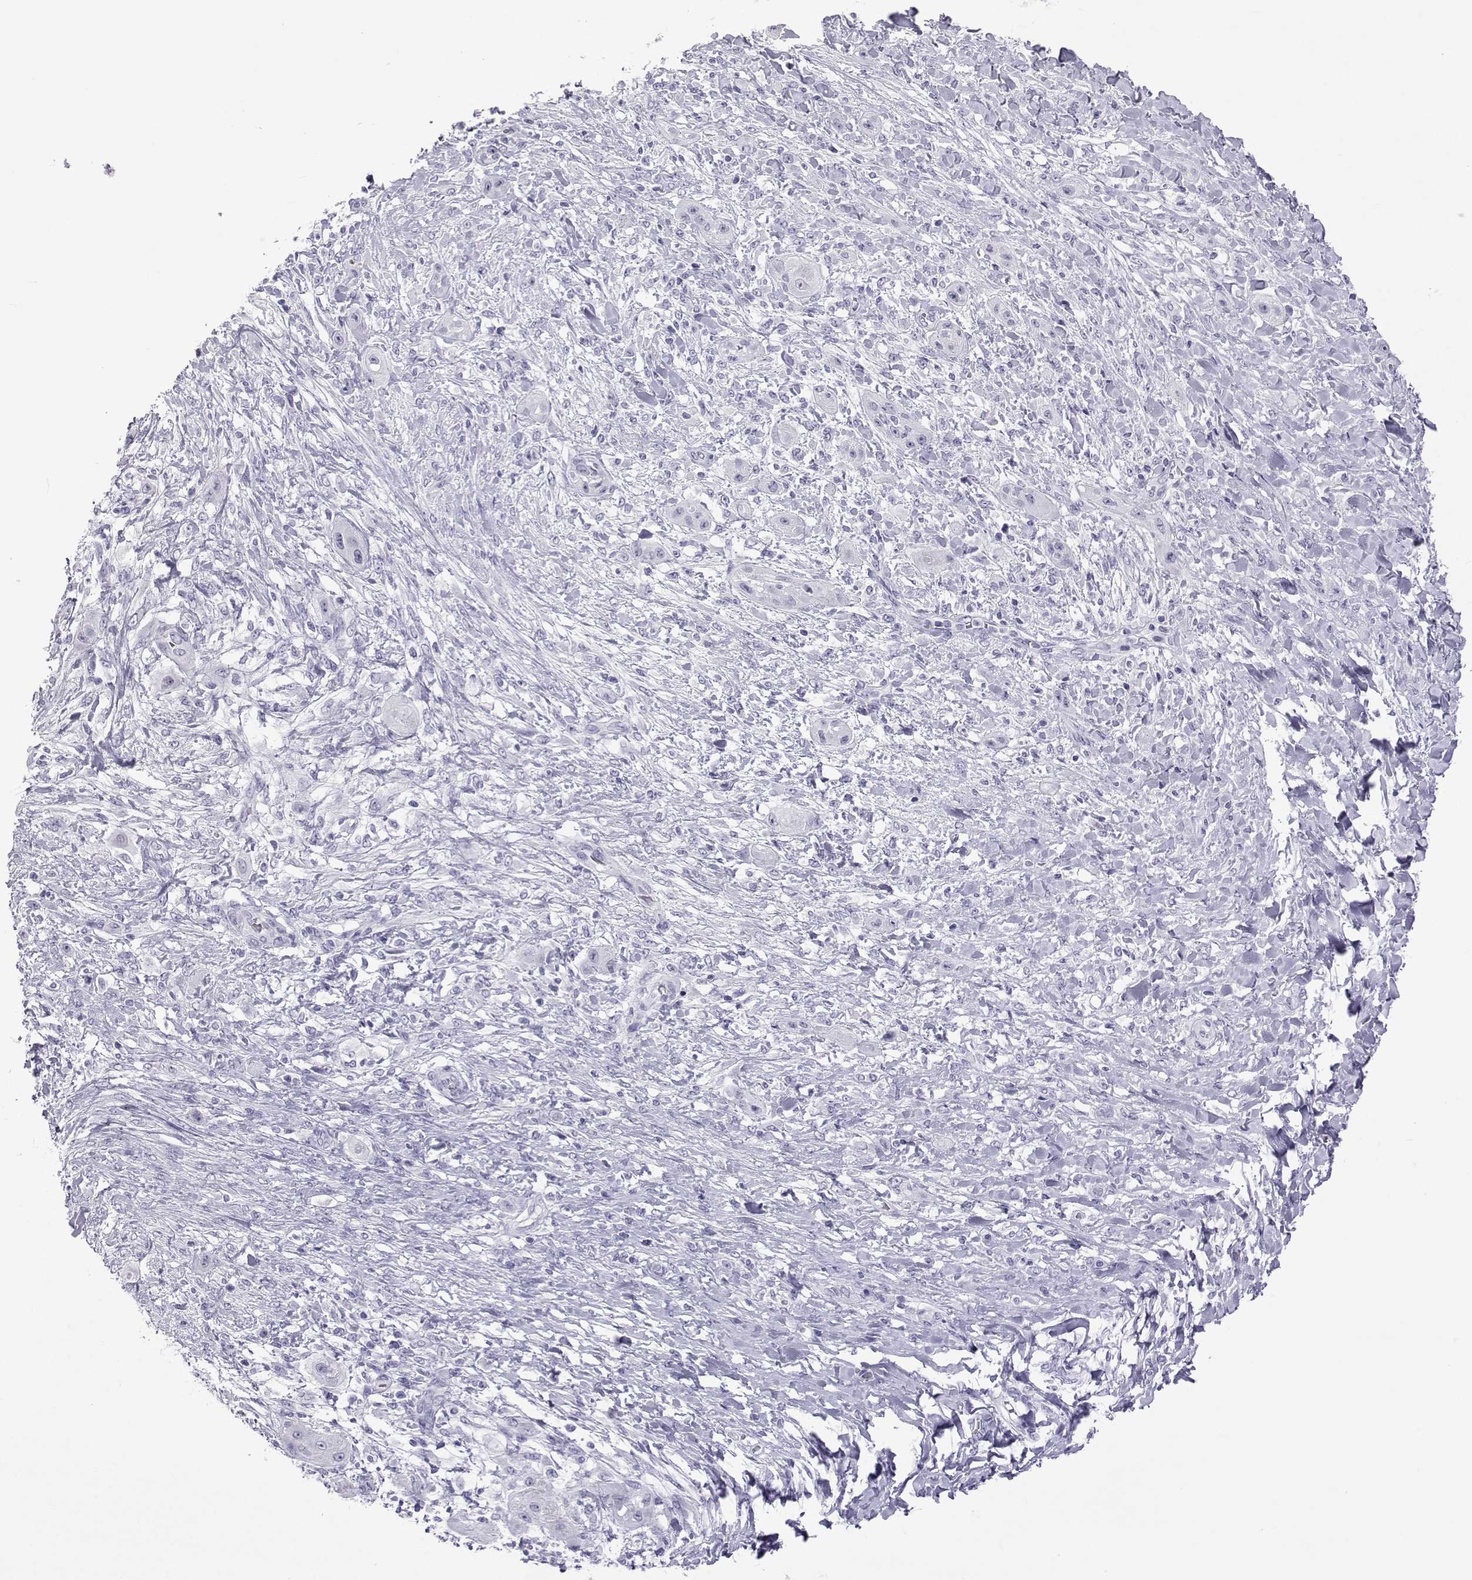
{"staining": {"intensity": "negative", "quantity": "none", "location": "none"}, "tissue": "skin cancer", "cell_type": "Tumor cells", "image_type": "cancer", "snomed": [{"axis": "morphology", "description": "Squamous cell carcinoma, NOS"}, {"axis": "topography", "description": "Skin"}], "caption": "IHC photomicrograph of neoplastic tissue: squamous cell carcinoma (skin) stained with DAB (3,3'-diaminobenzidine) displays no significant protein expression in tumor cells. Nuclei are stained in blue.", "gene": "ACTL7A", "patient": {"sex": "male", "age": 62}}